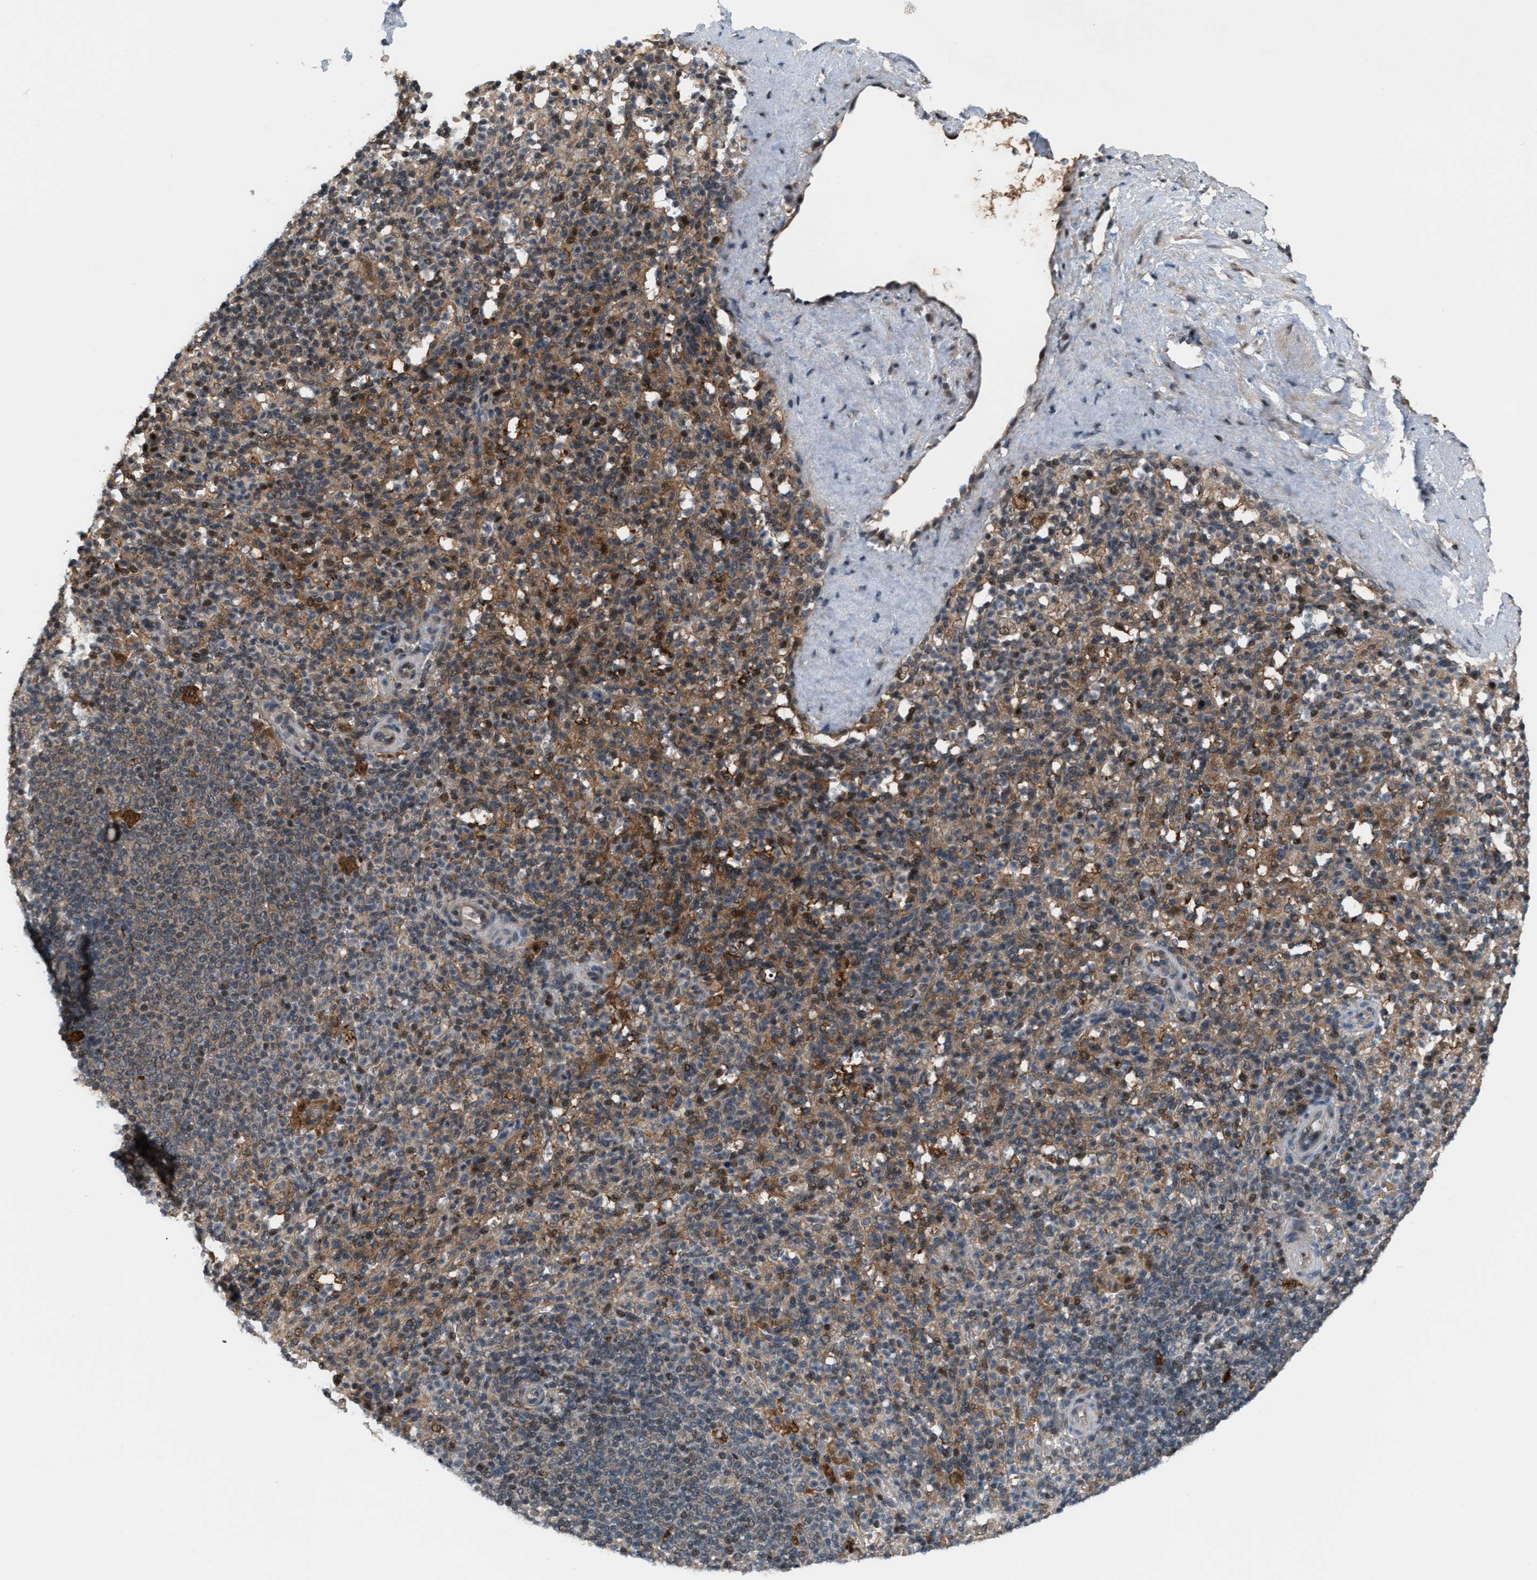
{"staining": {"intensity": "moderate", "quantity": "25%-75%", "location": "cytoplasmic/membranous,nuclear"}, "tissue": "spleen", "cell_type": "Cells in red pulp", "image_type": "normal", "snomed": [{"axis": "morphology", "description": "Normal tissue, NOS"}, {"axis": "topography", "description": "Spleen"}], "caption": "Benign spleen was stained to show a protein in brown. There is medium levels of moderate cytoplasmic/membranous,nuclear expression in approximately 25%-75% of cells in red pulp. The staining was performed using DAB (3,3'-diaminobenzidine), with brown indicating positive protein expression. Nuclei are stained blue with hematoxylin.", "gene": "RFFL", "patient": {"sex": "male", "age": 36}}